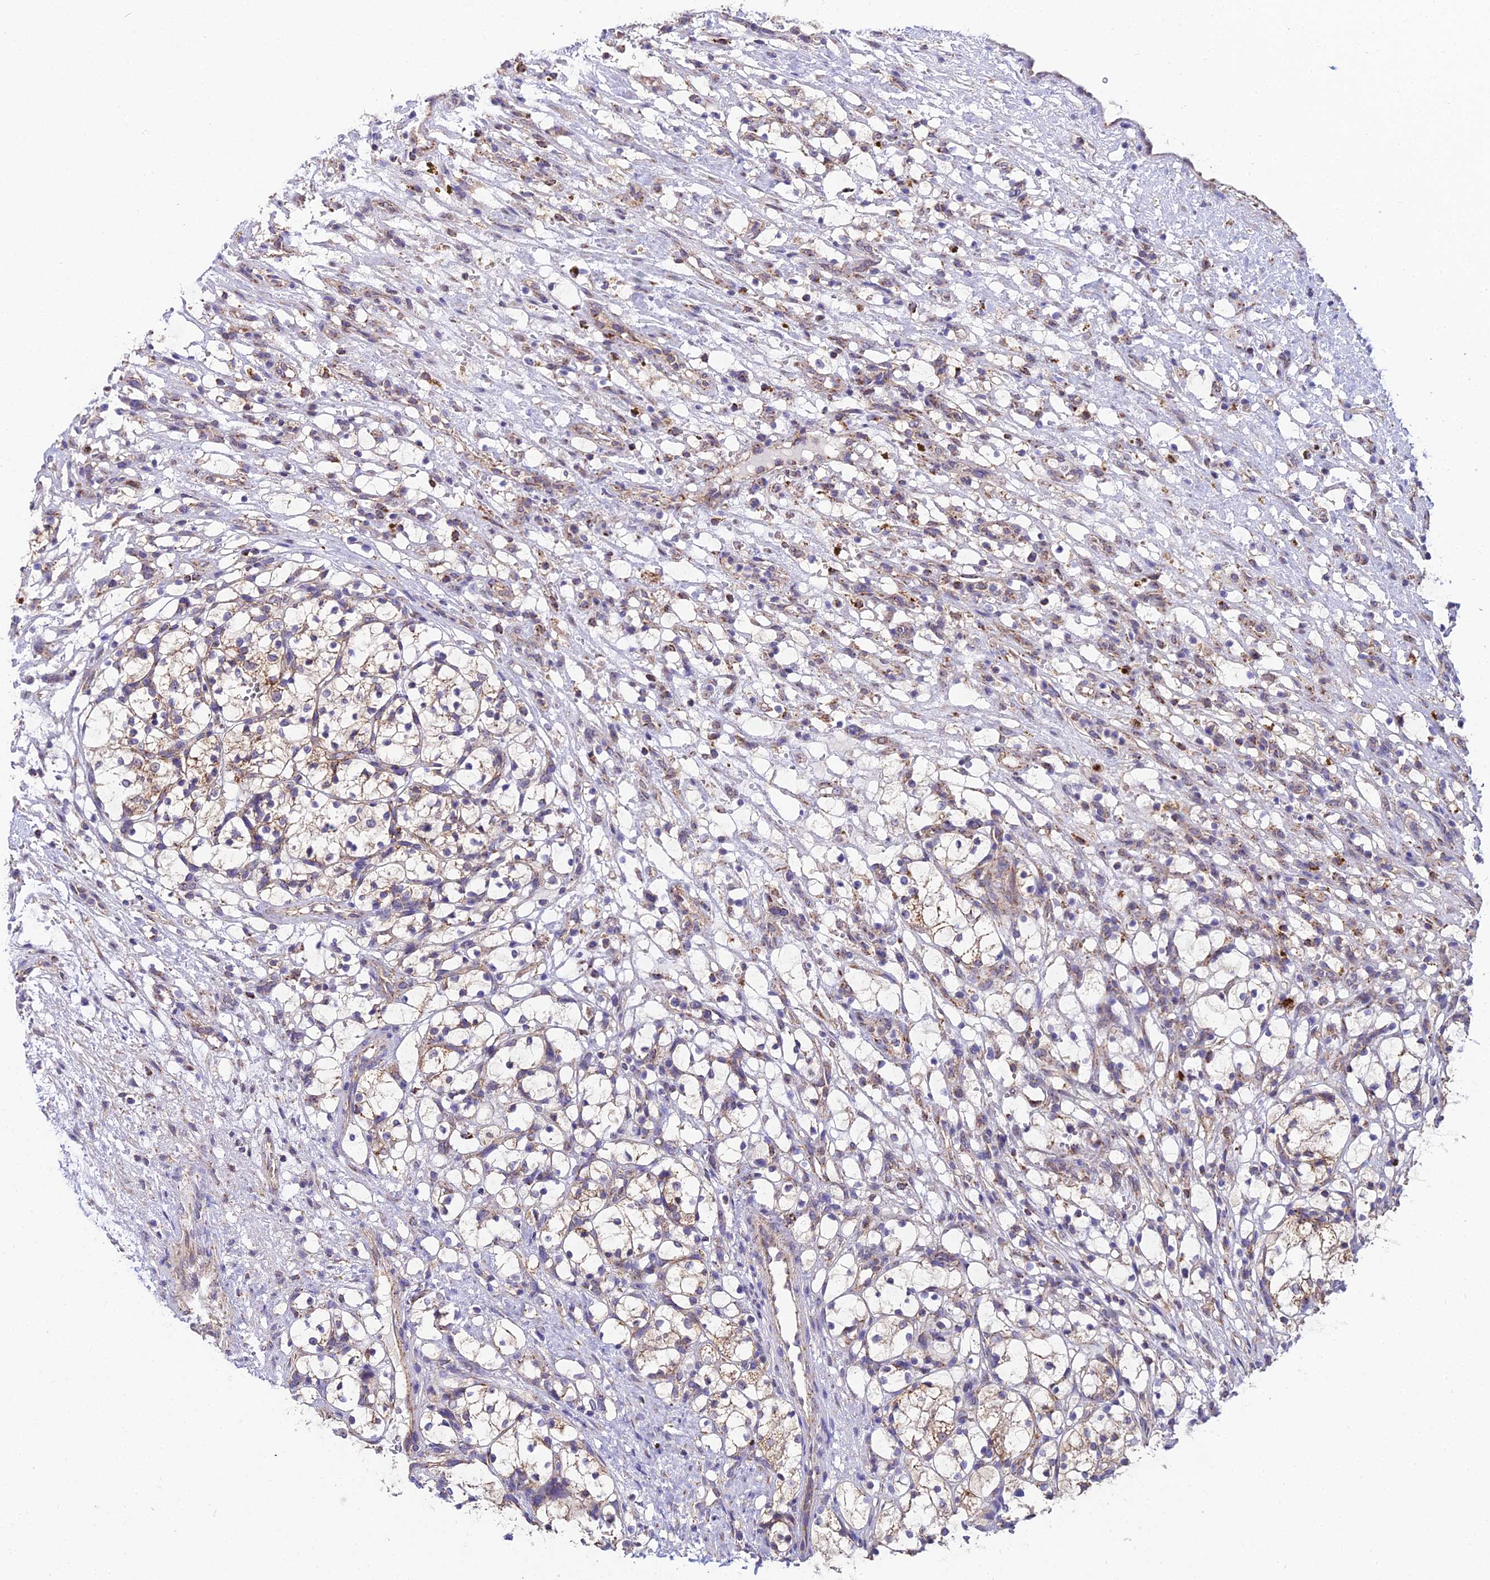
{"staining": {"intensity": "negative", "quantity": "none", "location": "none"}, "tissue": "renal cancer", "cell_type": "Tumor cells", "image_type": "cancer", "snomed": [{"axis": "morphology", "description": "Adenocarcinoma, NOS"}, {"axis": "topography", "description": "Kidney"}], "caption": "Tumor cells are negative for protein expression in human adenocarcinoma (renal).", "gene": "PSMD2", "patient": {"sex": "female", "age": 69}}